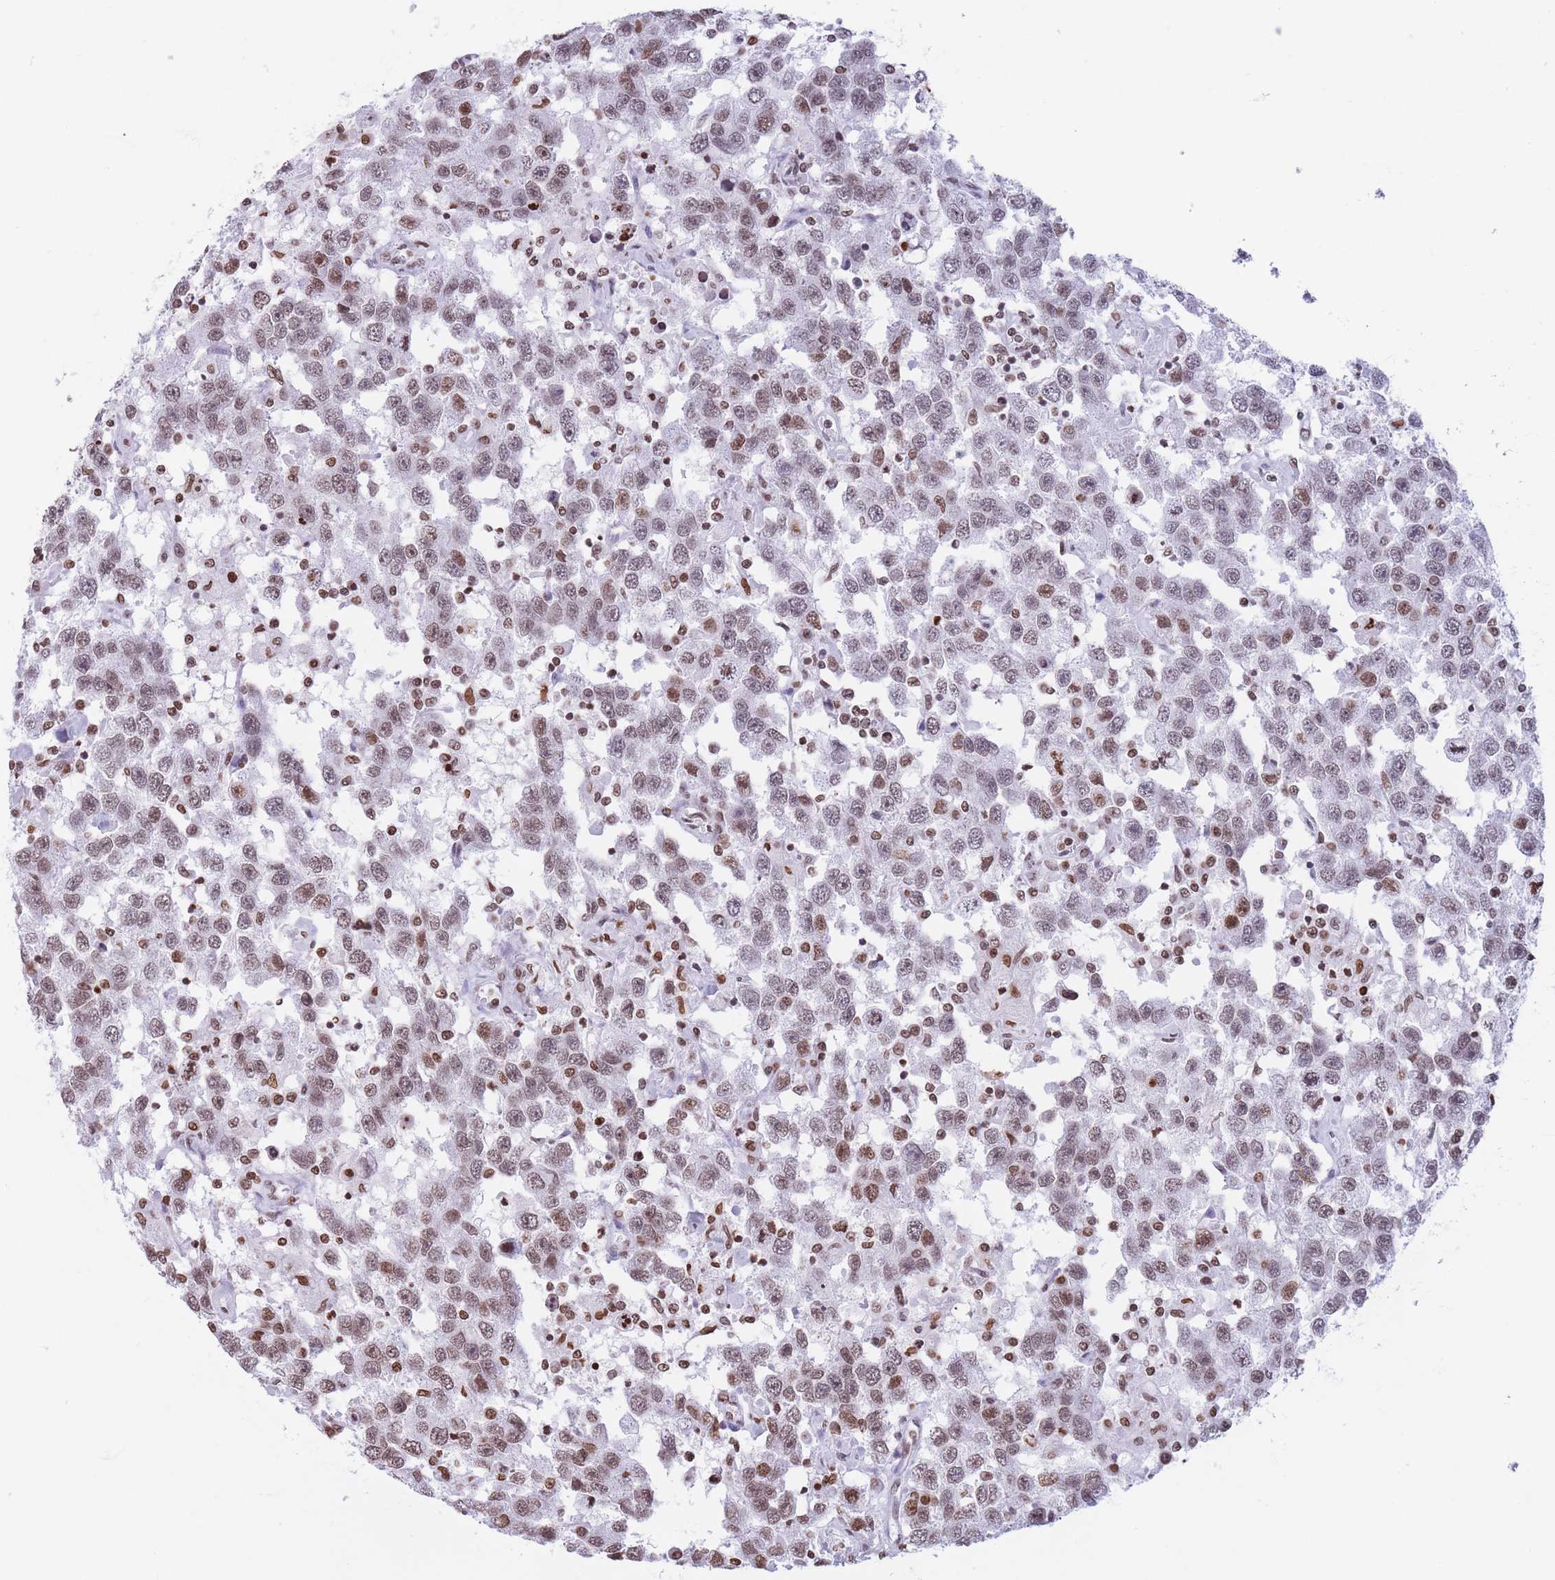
{"staining": {"intensity": "moderate", "quantity": "25%-75%", "location": "nuclear"}, "tissue": "testis cancer", "cell_type": "Tumor cells", "image_type": "cancer", "snomed": [{"axis": "morphology", "description": "Seminoma, NOS"}, {"axis": "topography", "description": "Testis"}], "caption": "Testis seminoma stained with a protein marker displays moderate staining in tumor cells.", "gene": "RYK", "patient": {"sex": "male", "age": 41}}